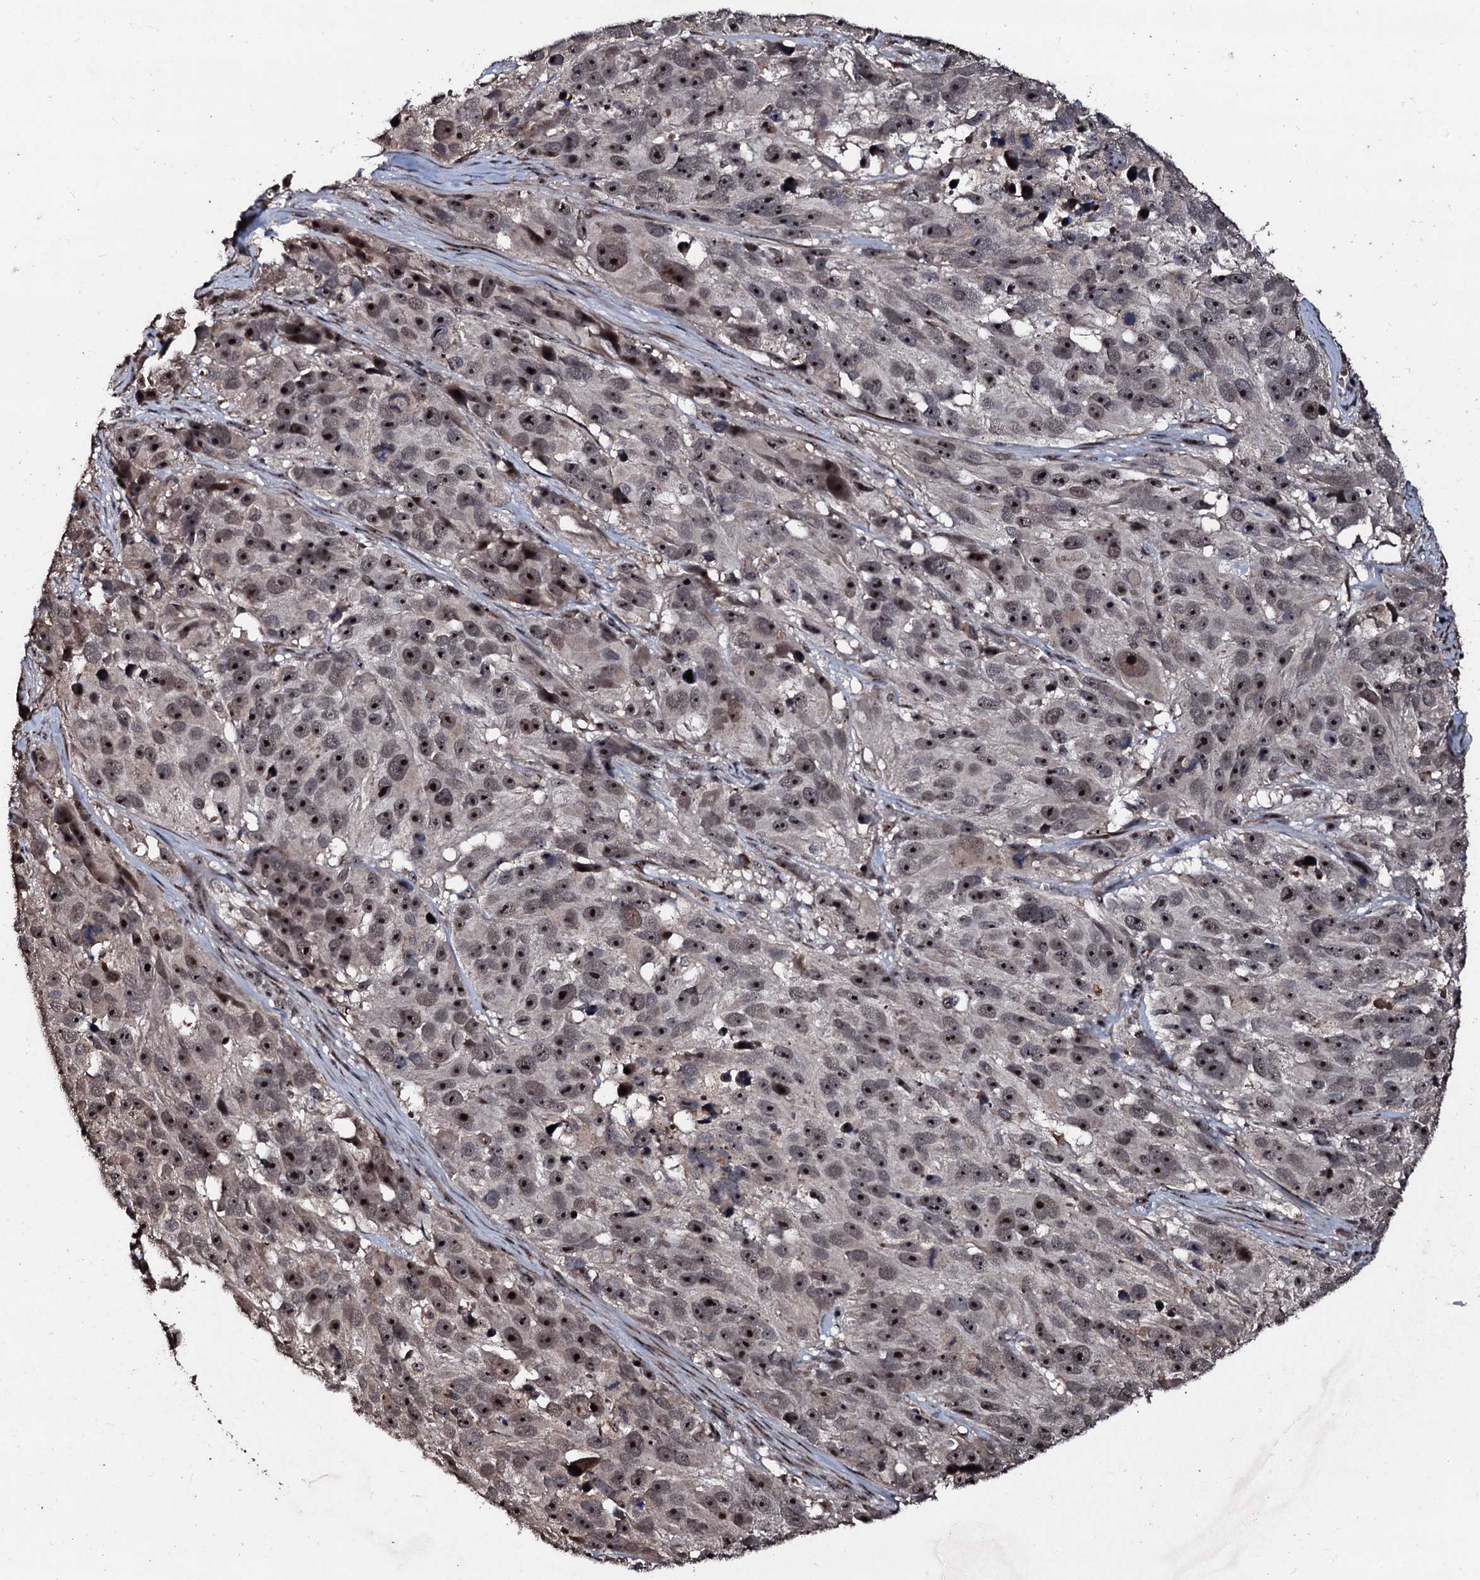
{"staining": {"intensity": "moderate", "quantity": ">75%", "location": "nuclear"}, "tissue": "melanoma", "cell_type": "Tumor cells", "image_type": "cancer", "snomed": [{"axis": "morphology", "description": "Malignant melanoma, NOS"}, {"axis": "topography", "description": "Skin"}], "caption": "Immunohistochemistry (IHC) (DAB) staining of human melanoma demonstrates moderate nuclear protein staining in about >75% of tumor cells. The staining was performed using DAB (3,3'-diaminobenzidine), with brown indicating positive protein expression. Nuclei are stained blue with hematoxylin.", "gene": "SUPT7L", "patient": {"sex": "male", "age": 84}}